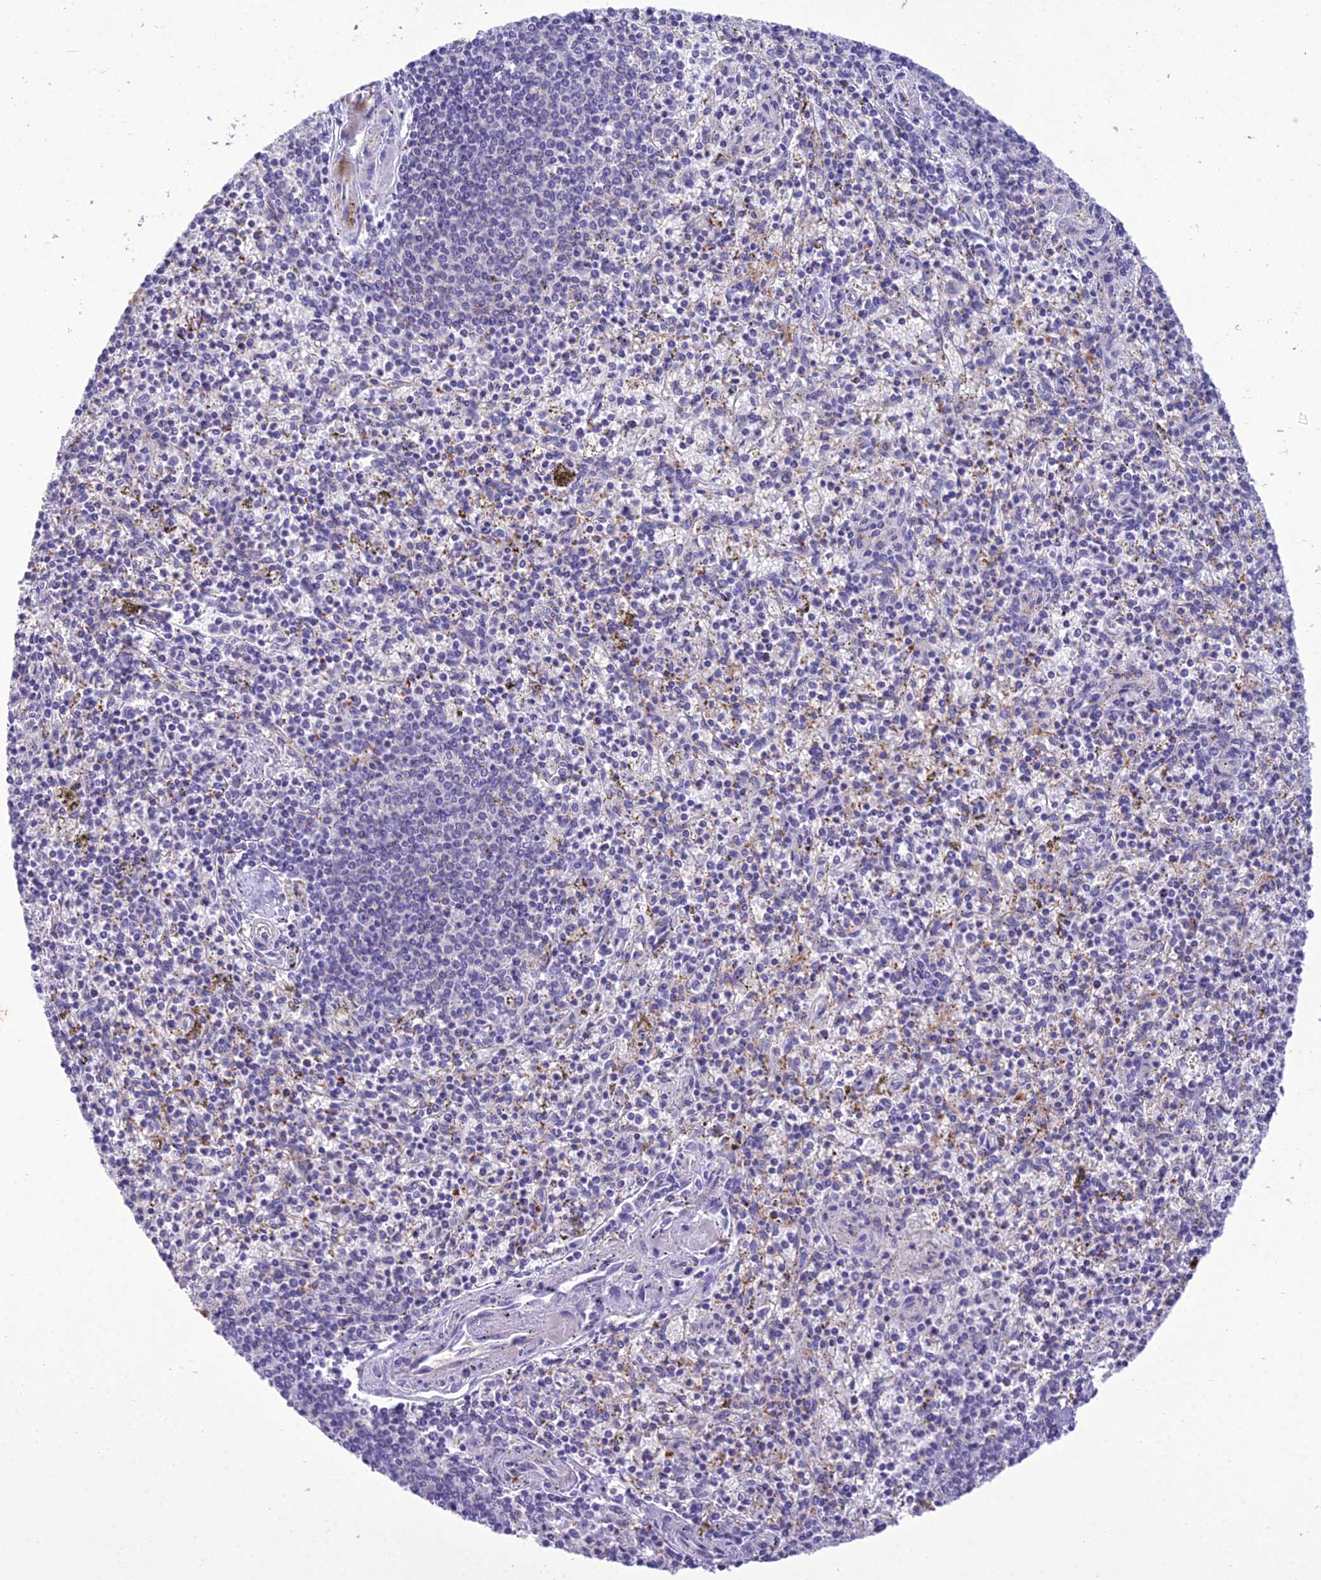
{"staining": {"intensity": "negative", "quantity": "none", "location": "none"}, "tissue": "spleen", "cell_type": "Cells in red pulp", "image_type": "normal", "snomed": [{"axis": "morphology", "description": "Normal tissue, NOS"}, {"axis": "topography", "description": "Spleen"}], "caption": "The IHC micrograph has no significant expression in cells in red pulp of spleen. (DAB IHC with hematoxylin counter stain).", "gene": "SCRT1", "patient": {"sex": "male", "age": 72}}